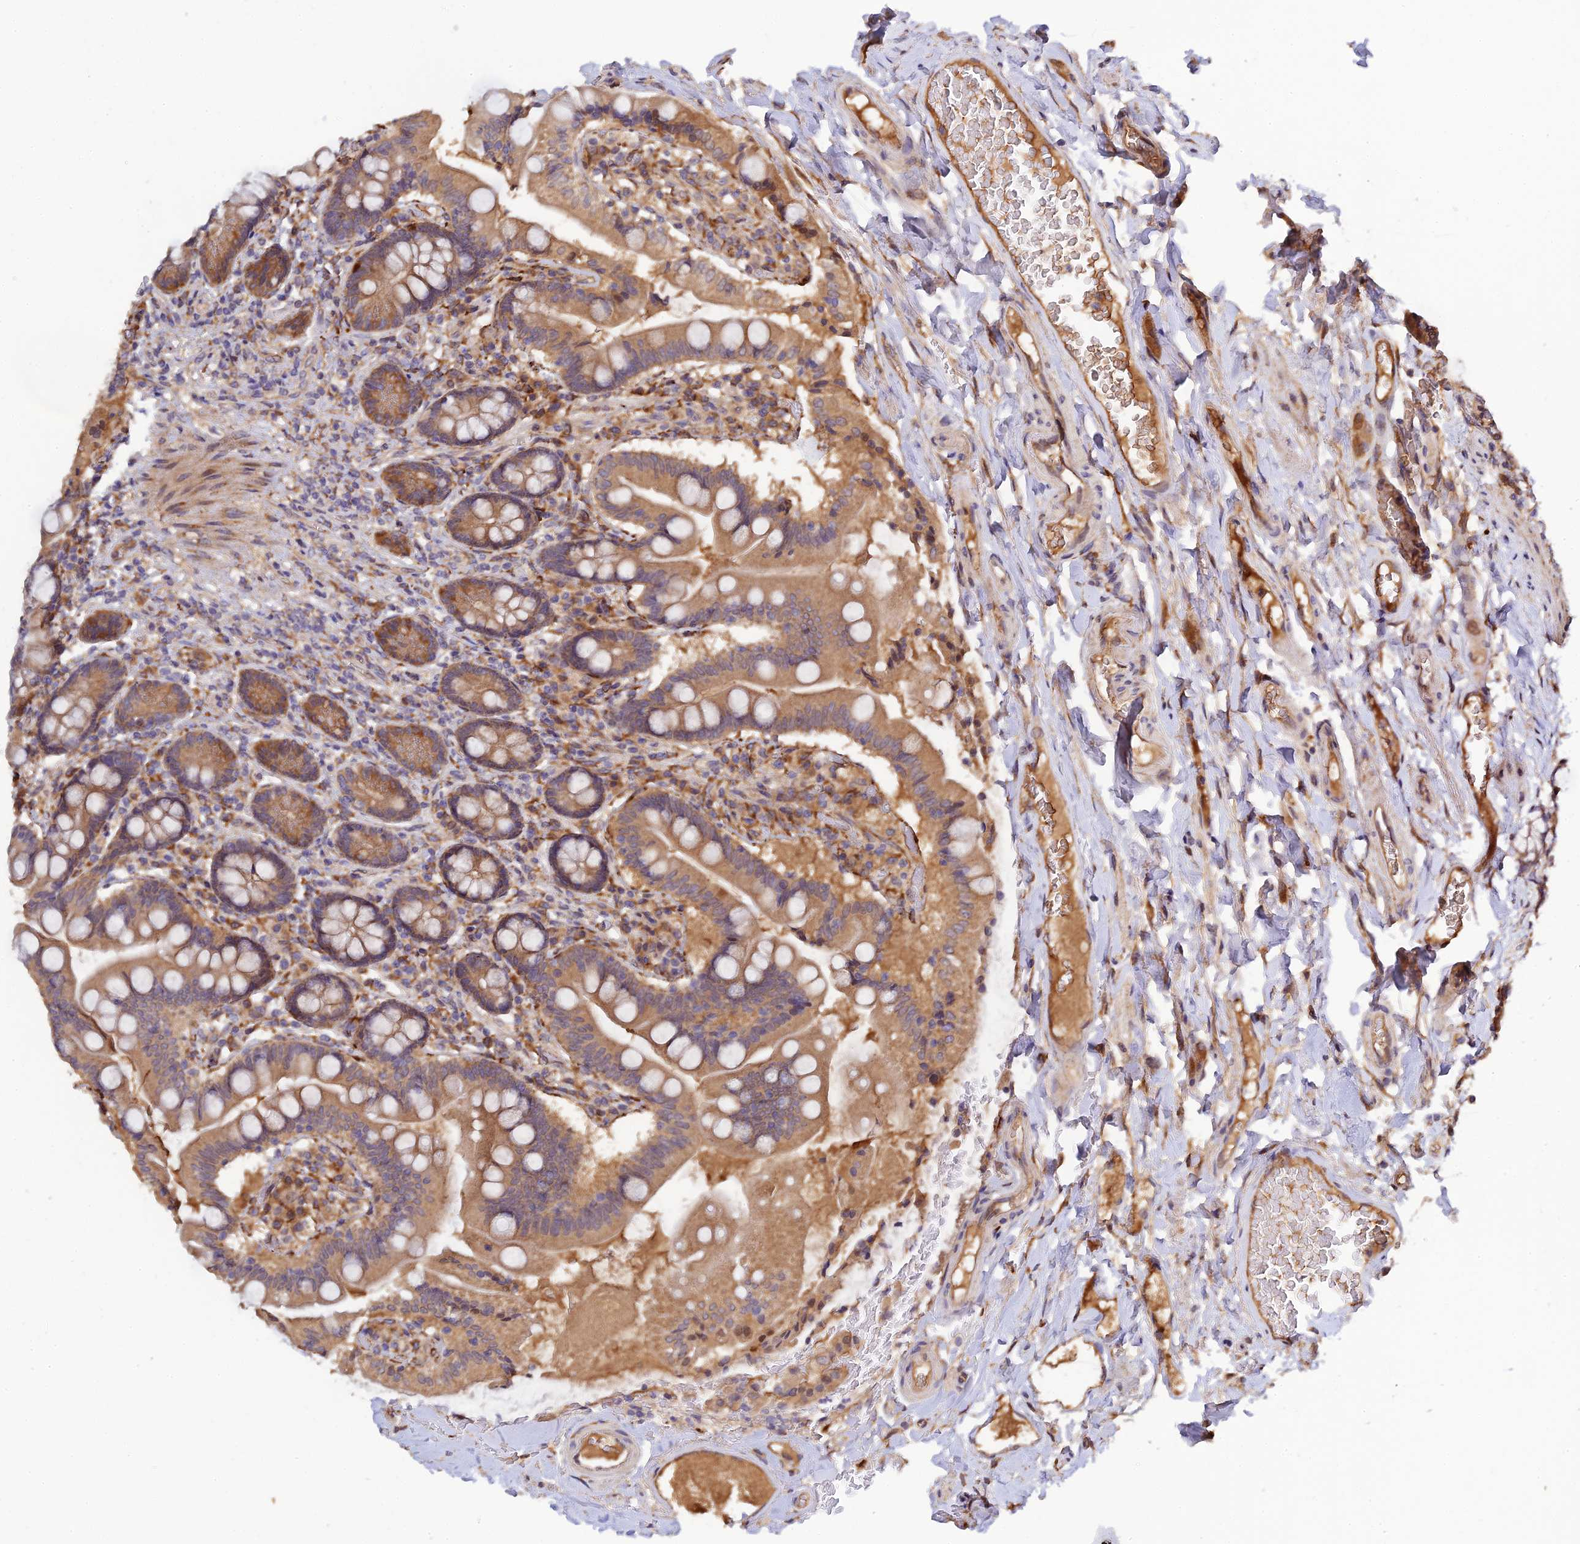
{"staining": {"intensity": "moderate", "quantity": ">75%", "location": "cytoplasmic/membranous"}, "tissue": "small intestine", "cell_type": "Glandular cells", "image_type": "normal", "snomed": [{"axis": "morphology", "description": "Normal tissue, NOS"}, {"axis": "topography", "description": "Small intestine"}], "caption": "The photomicrograph displays a brown stain indicating the presence of a protein in the cytoplasmic/membranous of glandular cells in small intestine.", "gene": "P3H3", "patient": {"sex": "female", "age": 64}}